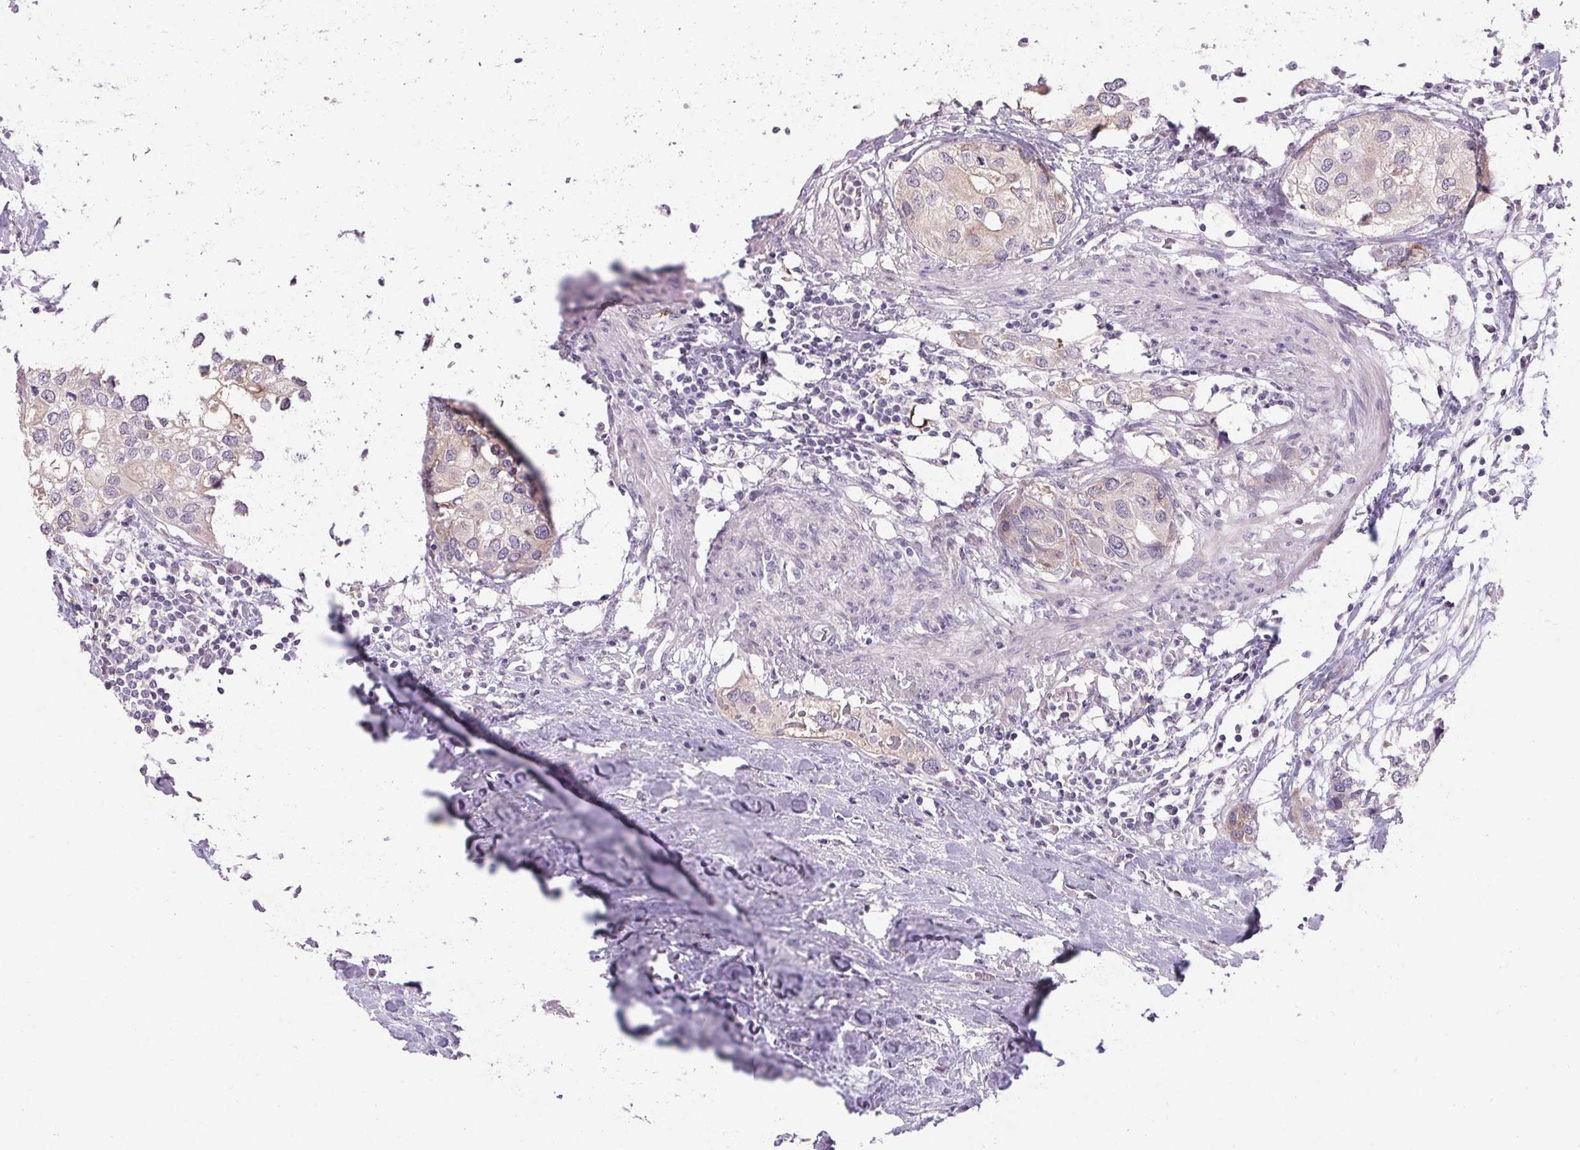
{"staining": {"intensity": "weak", "quantity": "<25%", "location": "cytoplasmic/membranous"}, "tissue": "urothelial cancer", "cell_type": "Tumor cells", "image_type": "cancer", "snomed": [{"axis": "morphology", "description": "Urothelial carcinoma, High grade"}, {"axis": "topography", "description": "Urinary bladder"}], "caption": "There is no significant staining in tumor cells of urothelial carcinoma (high-grade).", "gene": "HSD17B3", "patient": {"sex": "male", "age": 64}}